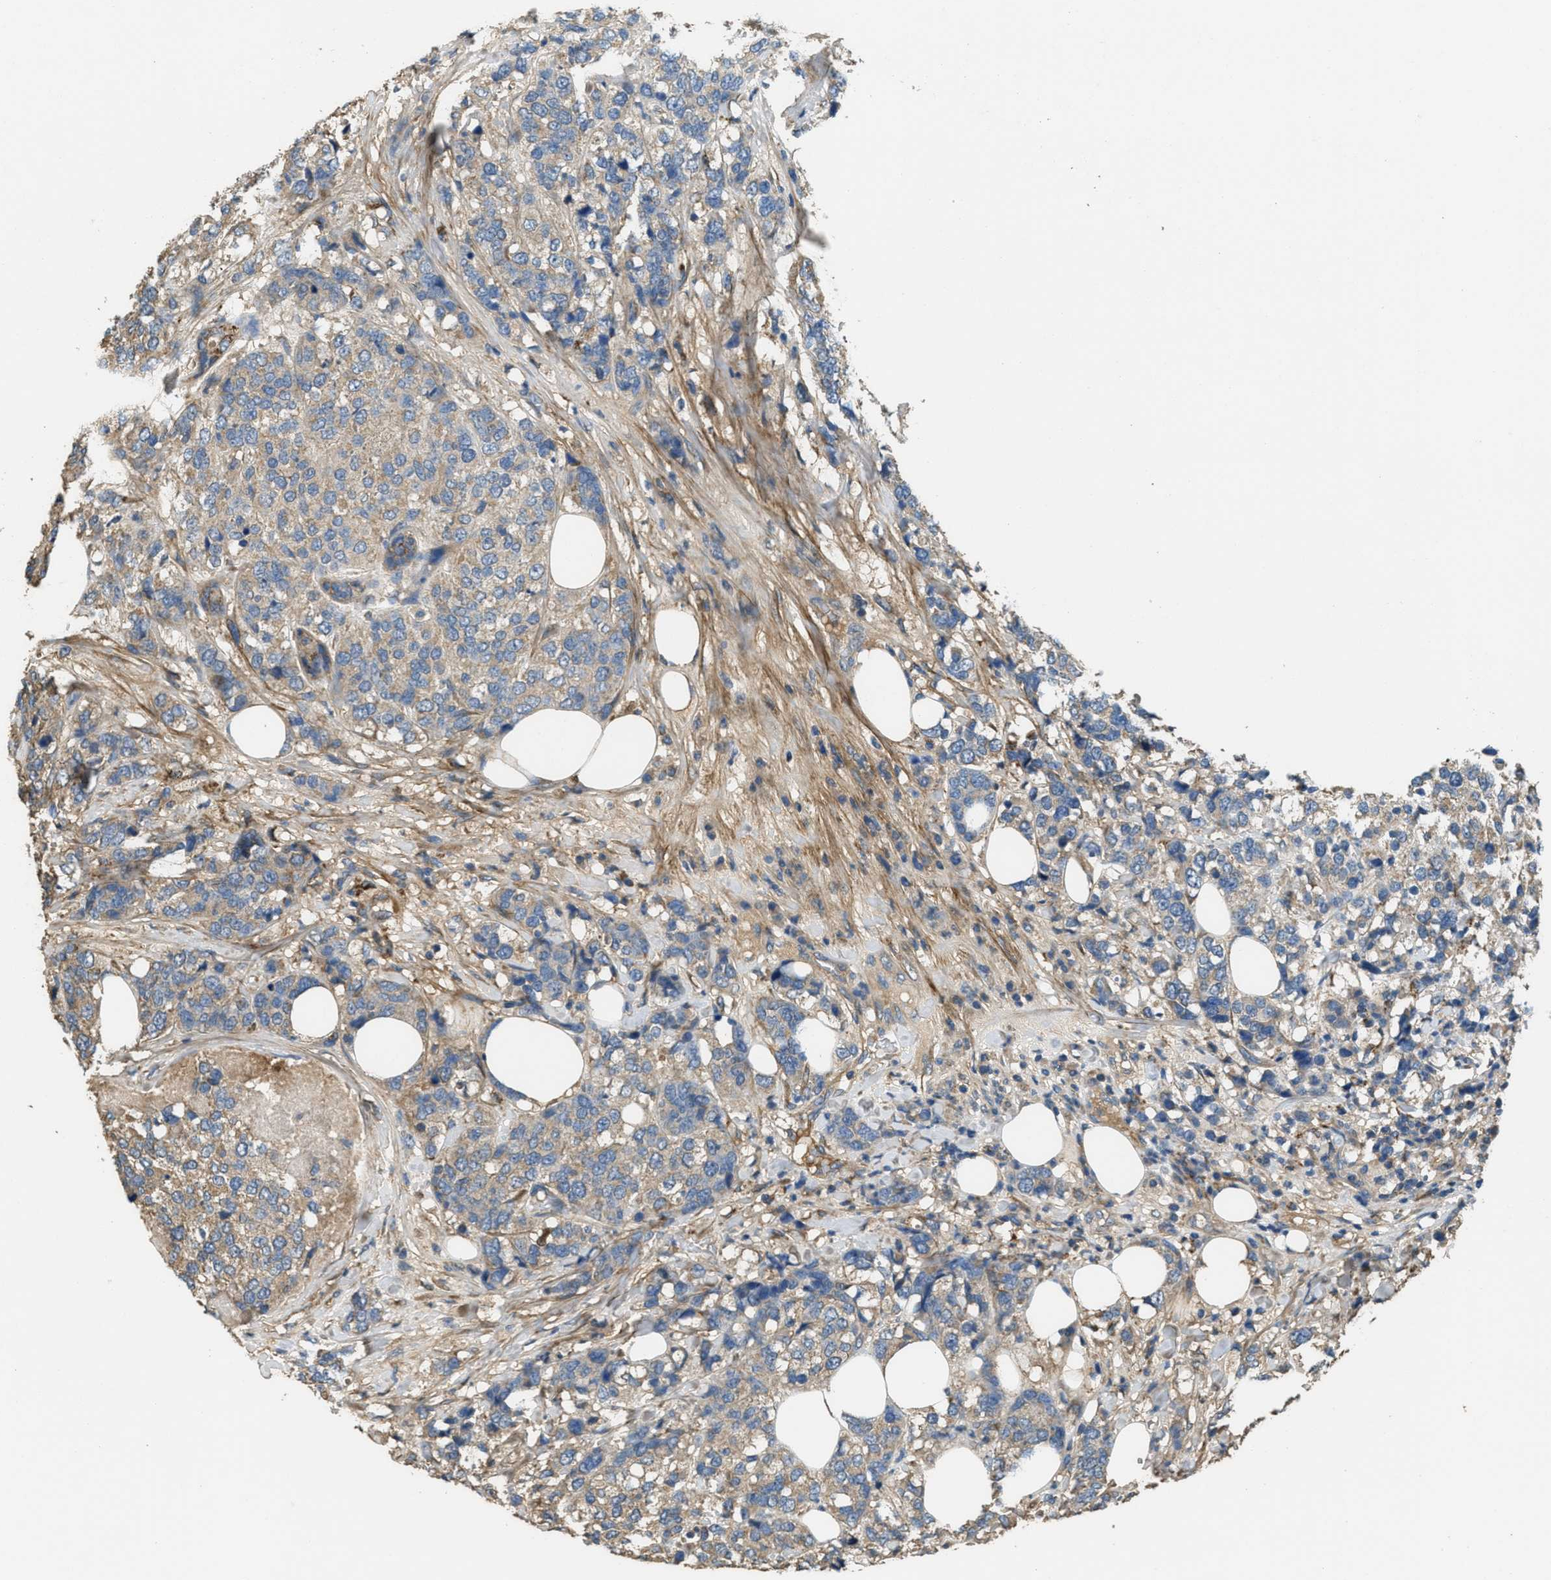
{"staining": {"intensity": "weak", "quantity": "25%-75%", "location": "cytoplasmic/membranous"}, "tissue": "breast cancer", "cell_type": "Tumor cells", "image_type": "cancer", "snomed": [{"axis": "morphology", "description": "Lobular carcinoma"}, {"axis": "topography", "description": "Breast"}], "caption": "Human breast lobular carcinoma stained with a brown dye demonstrates weak cytoplasmic/membranous positive staining in approximately 25%-75% of tumor cells.", "gene": "THBS2", "patient": {"sex": "female", "age": 59}}